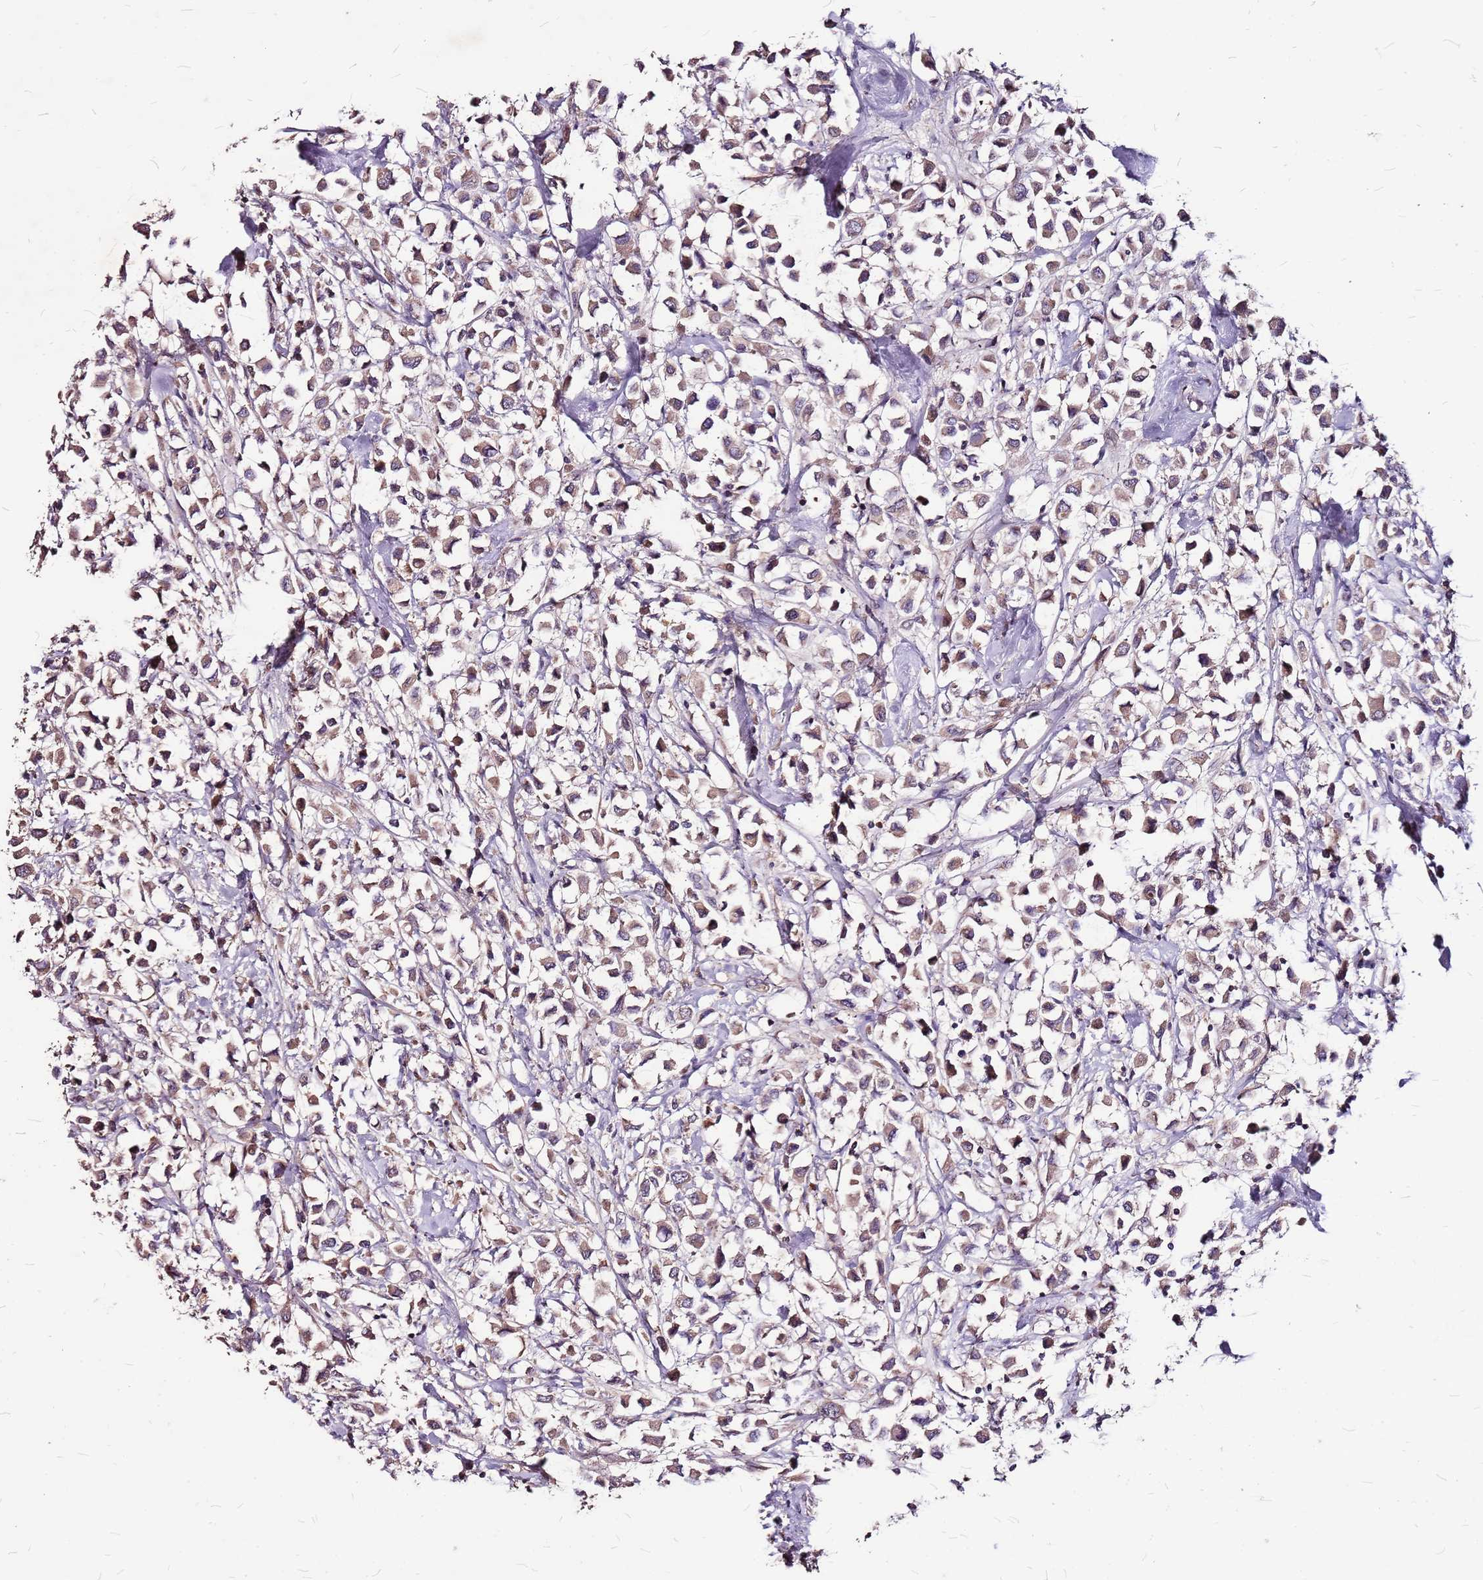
{"staining": {"intensity": "moderate", "quantity": ">75%", "location": "cytoplasmic/membranous"}, "tissue": "breast cancer", "cell_type": "Tumor cells", "image_type": "cancer", "snomed": [{"axis": "morphology", "description": "Duct carcinoma"}, {"axis": "topography", "description": "Breast"}], "caption": "Moderate cytoplasmic/membranous protein expression is present in about >75% of tumor cells in infiltrating ductal carcinoma (breast).", "gene": "DCDC2C", "patient": {"sex": "female", "age": 61}}